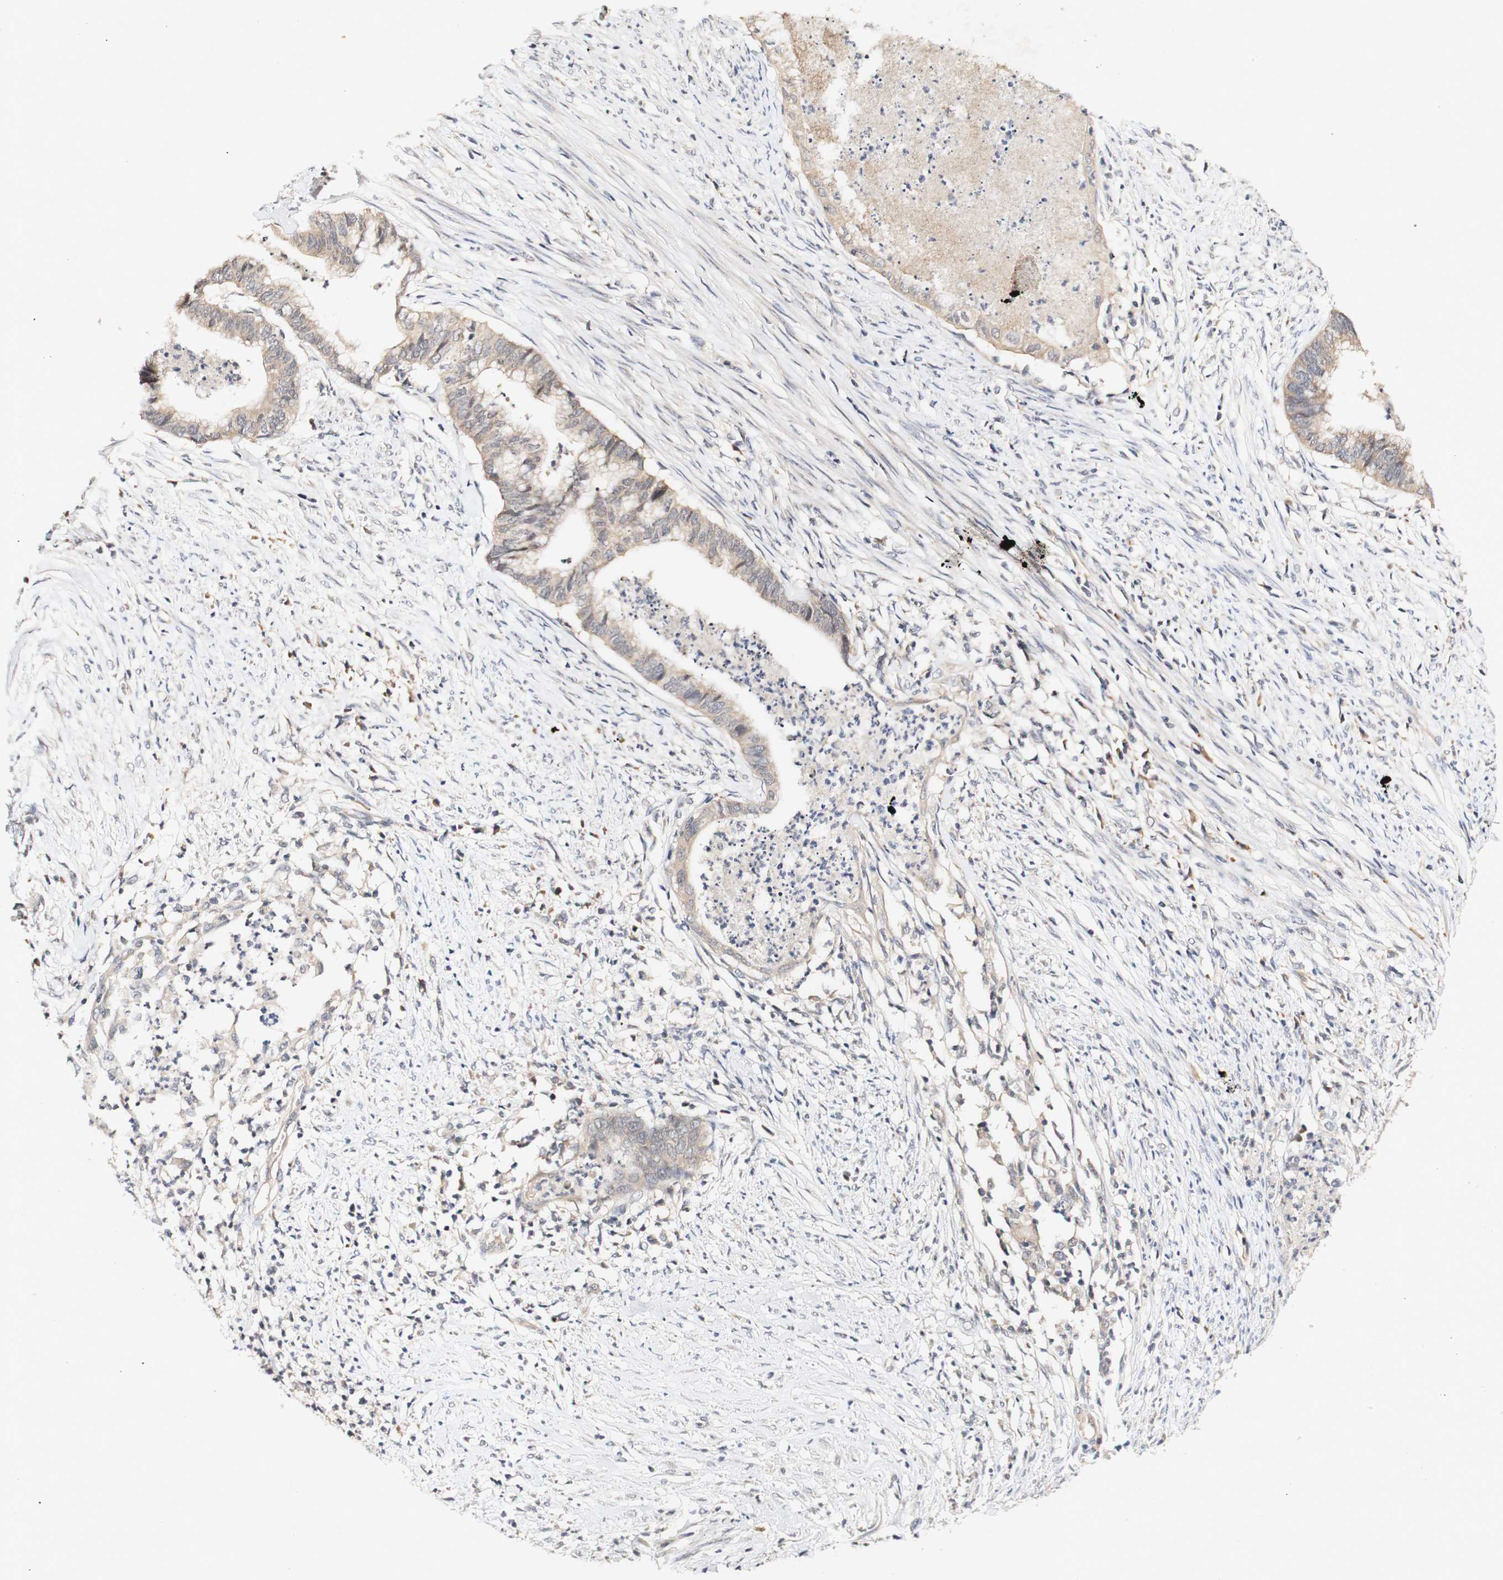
{"staining": {"intensity": "weak", "quantity": ">75%", "location": "cytoplasmic/membranous"}, "tissue": "endometrial cancer", "cell_type": "Tumor cells", "image_type": "cancer", "snomed": [{"axis": "morphology", "description": "Necrosis, NOS"}, {"axis": "morphology", "description": "Adenocarcinoma, NOS"}, {"axis": "topography", "description": "Endometrium"}], "caption": "Endometrial cancer stained for a protein (brown) shows weak cytoplasmic/membranous positive positivity in approximately >75% of tumor cells.", "gene": "PIN1", "patient": {"sex": "female", "age": 79}}